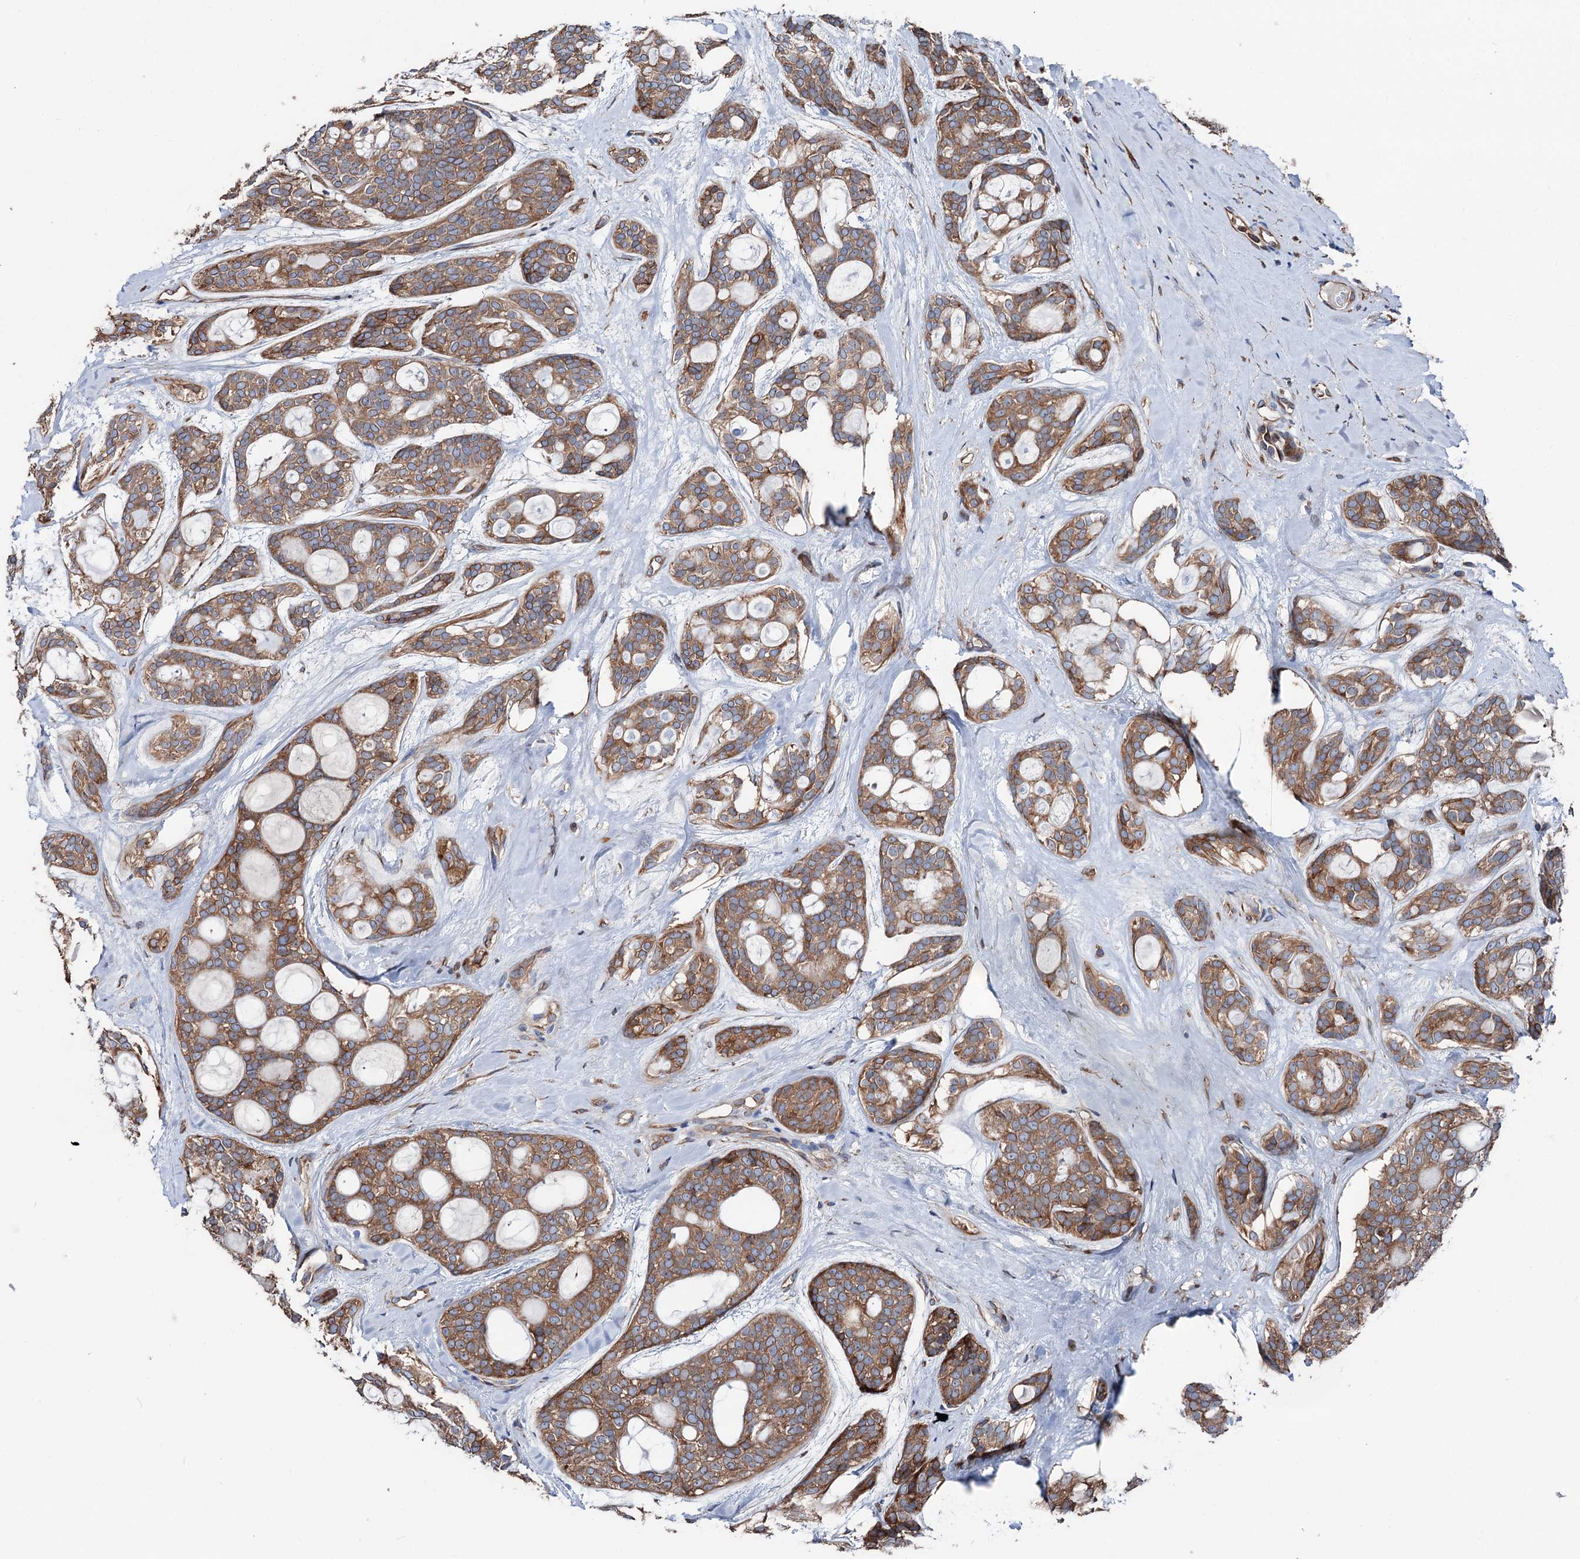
{"staining": {"intensity": "moderate", "quantity": ">75%", "location": "cytoplasmic/membranous"}, "tissue": "head and neck cancer", "cell_type": "Tumor cells", "image_type": "cancer", "snomed": [{"axis": "morphology", "description": "Adenocarcinoma, NOS"}, {"axis": "topography", "description": "Head-Neck"}], "caption": "Adenocarcinoma (head and neck) stained for a protein (brown) reveals moderate cytoplasmic/membranous positive positivity in approximately >75% of tumor cells.", "gene": "ERP29", "patient": {"sex": "male", "age": 66}}